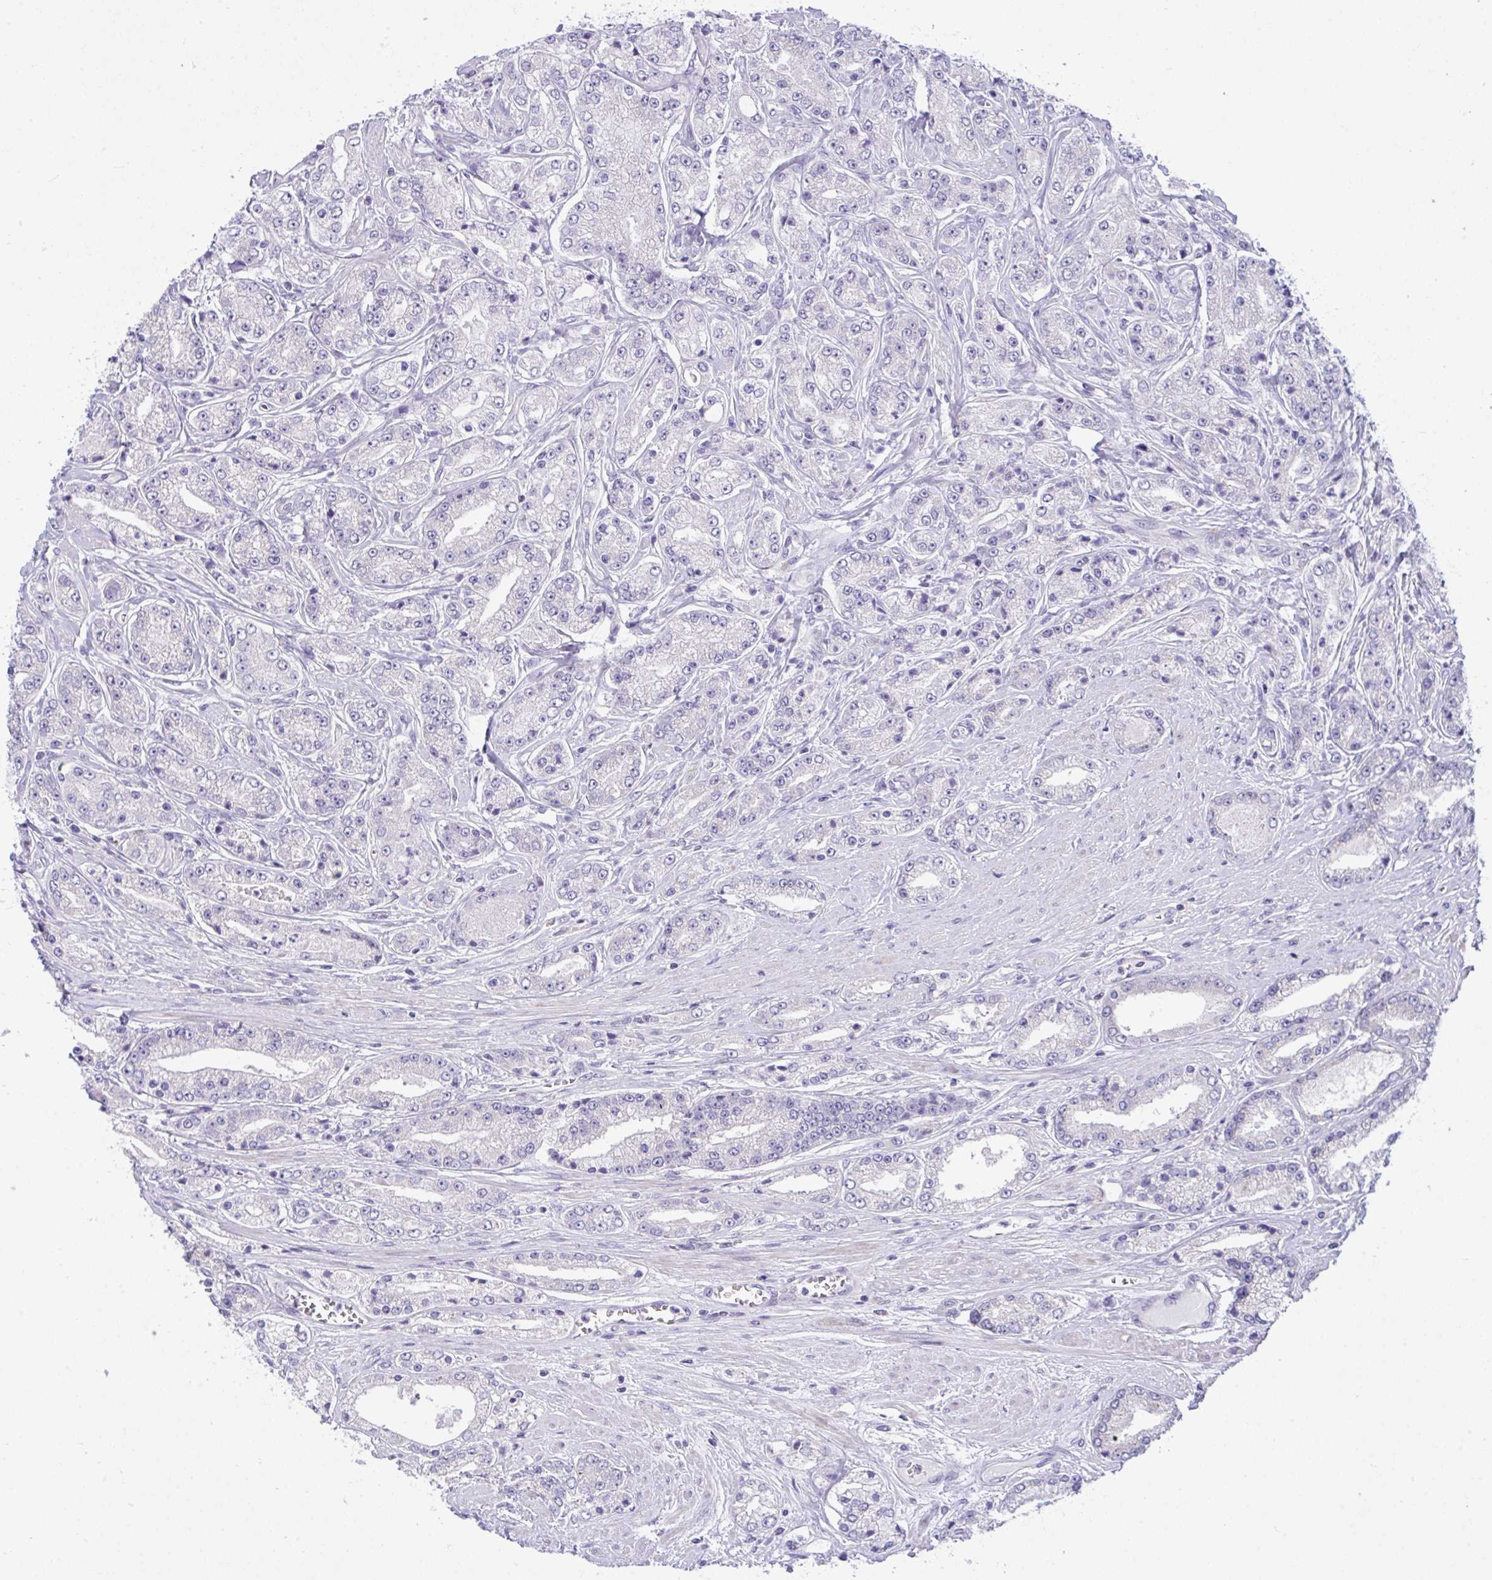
{"staining": {"intensity": "negative", "quantity": "none", "location": "none"}, "tissue": "prostate cancer", "cell_type": "Tumor cells", "image_type": "cancer", "snomed": [{"axis": "morphology", "description": "Adenocarcinoma, High grade"}, {"axis": "topography", "description": "Prostate"}], "caption": "Human prostate adenocarcinoma (high-grade) stained for a protein using IHC shows no positivity in tumor cells.", "gene": "WDR97", "patient": {"sex": "male", "age": 66}}